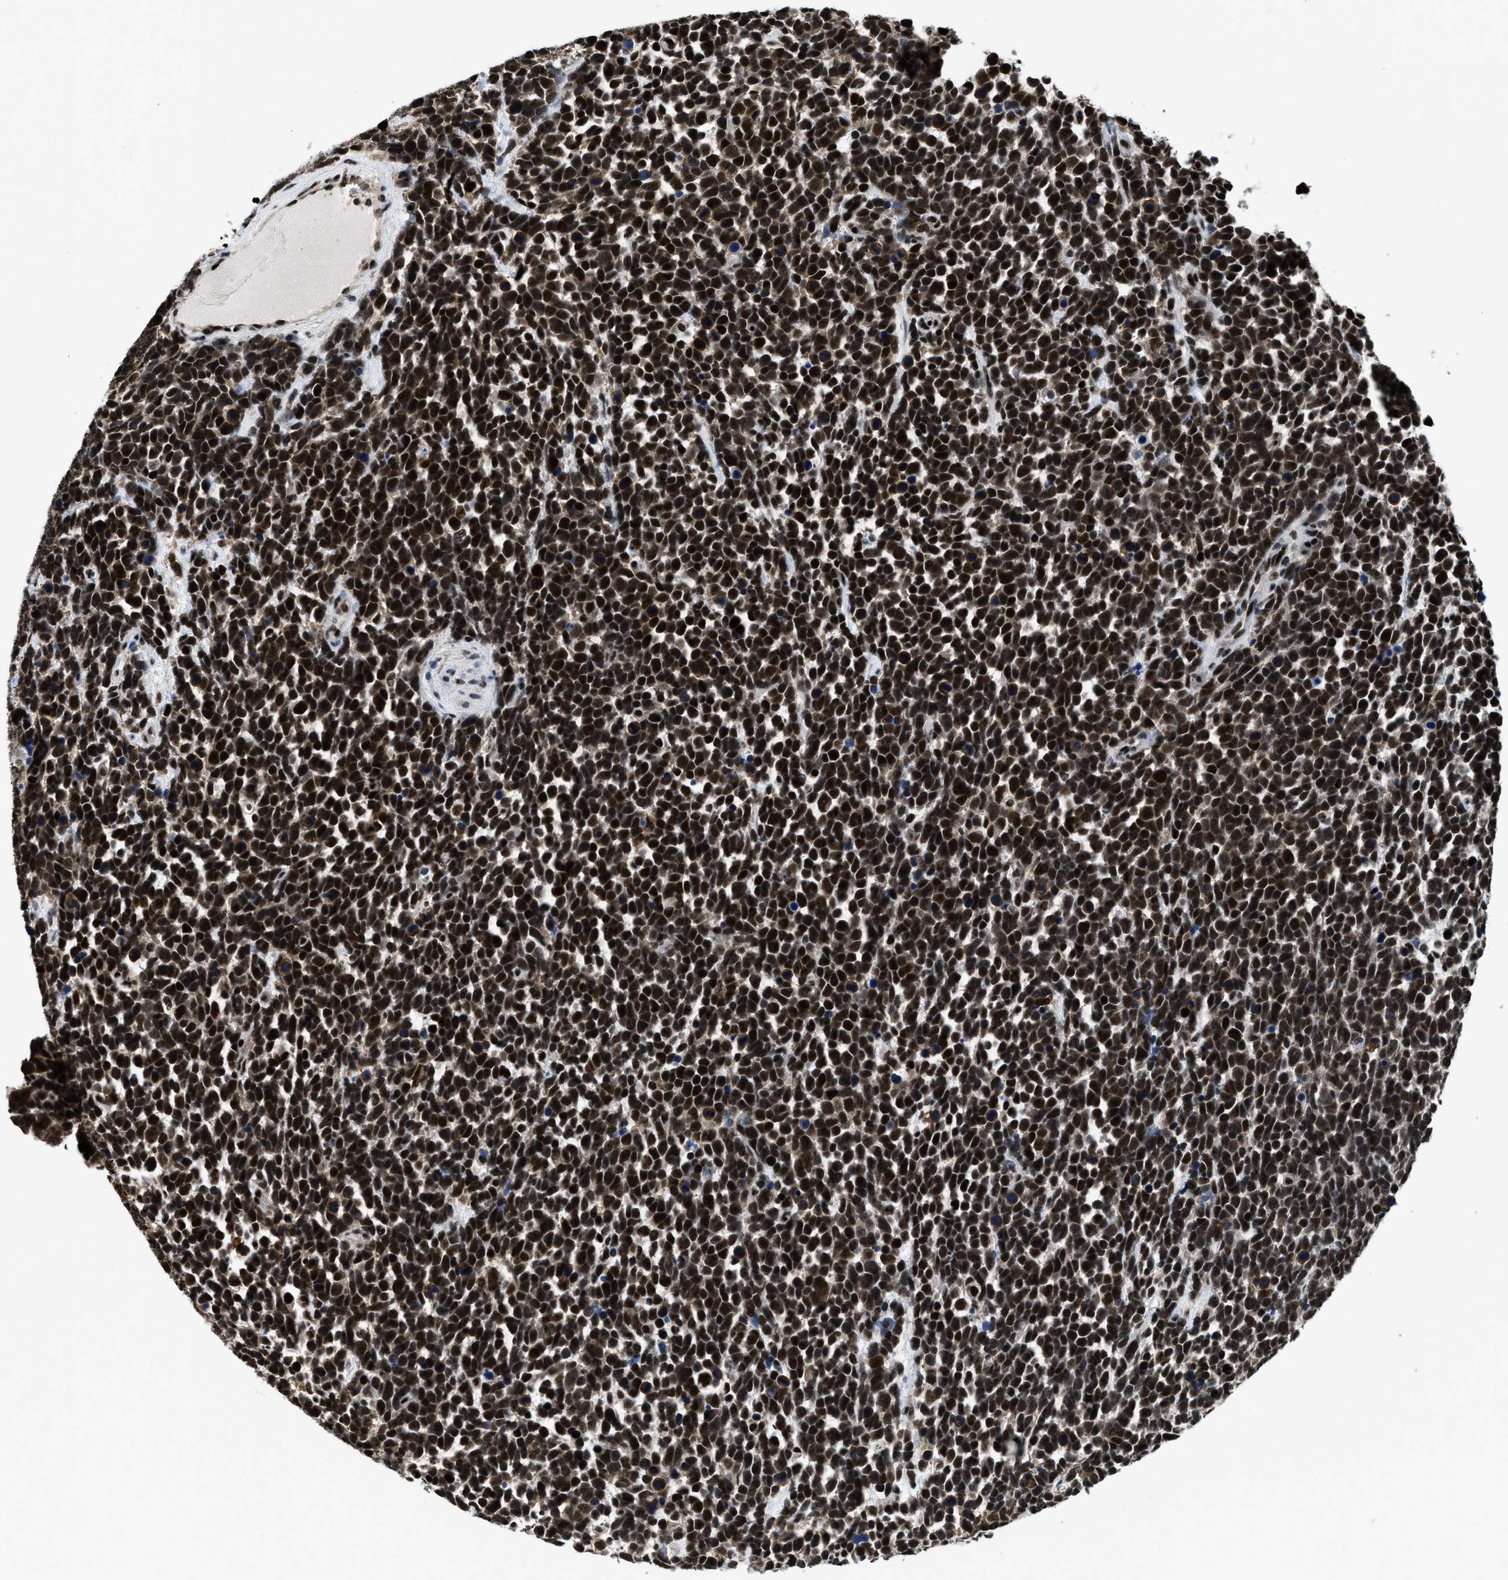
{"staining": {"intensity": "strong", "quantity": ">75%", "location": "nuclear"}, "tissue": "urothelial cancer", "cell_type": "Tumor cells", "image_type": "cancer", "snomed": [{"axis": "morphology", "description": "Urothelial carcinoma, High grade"}, {"axis": "topography", "description": "Urinary bladder"}], "caption": "A brown stain highlights strong nuclear expression of a protein in human urothelial cancer tumor cells. Nuclei are stained in blue.", "gene": "HNRNPH2", "patient": {"sex": "female", "age": 82}}